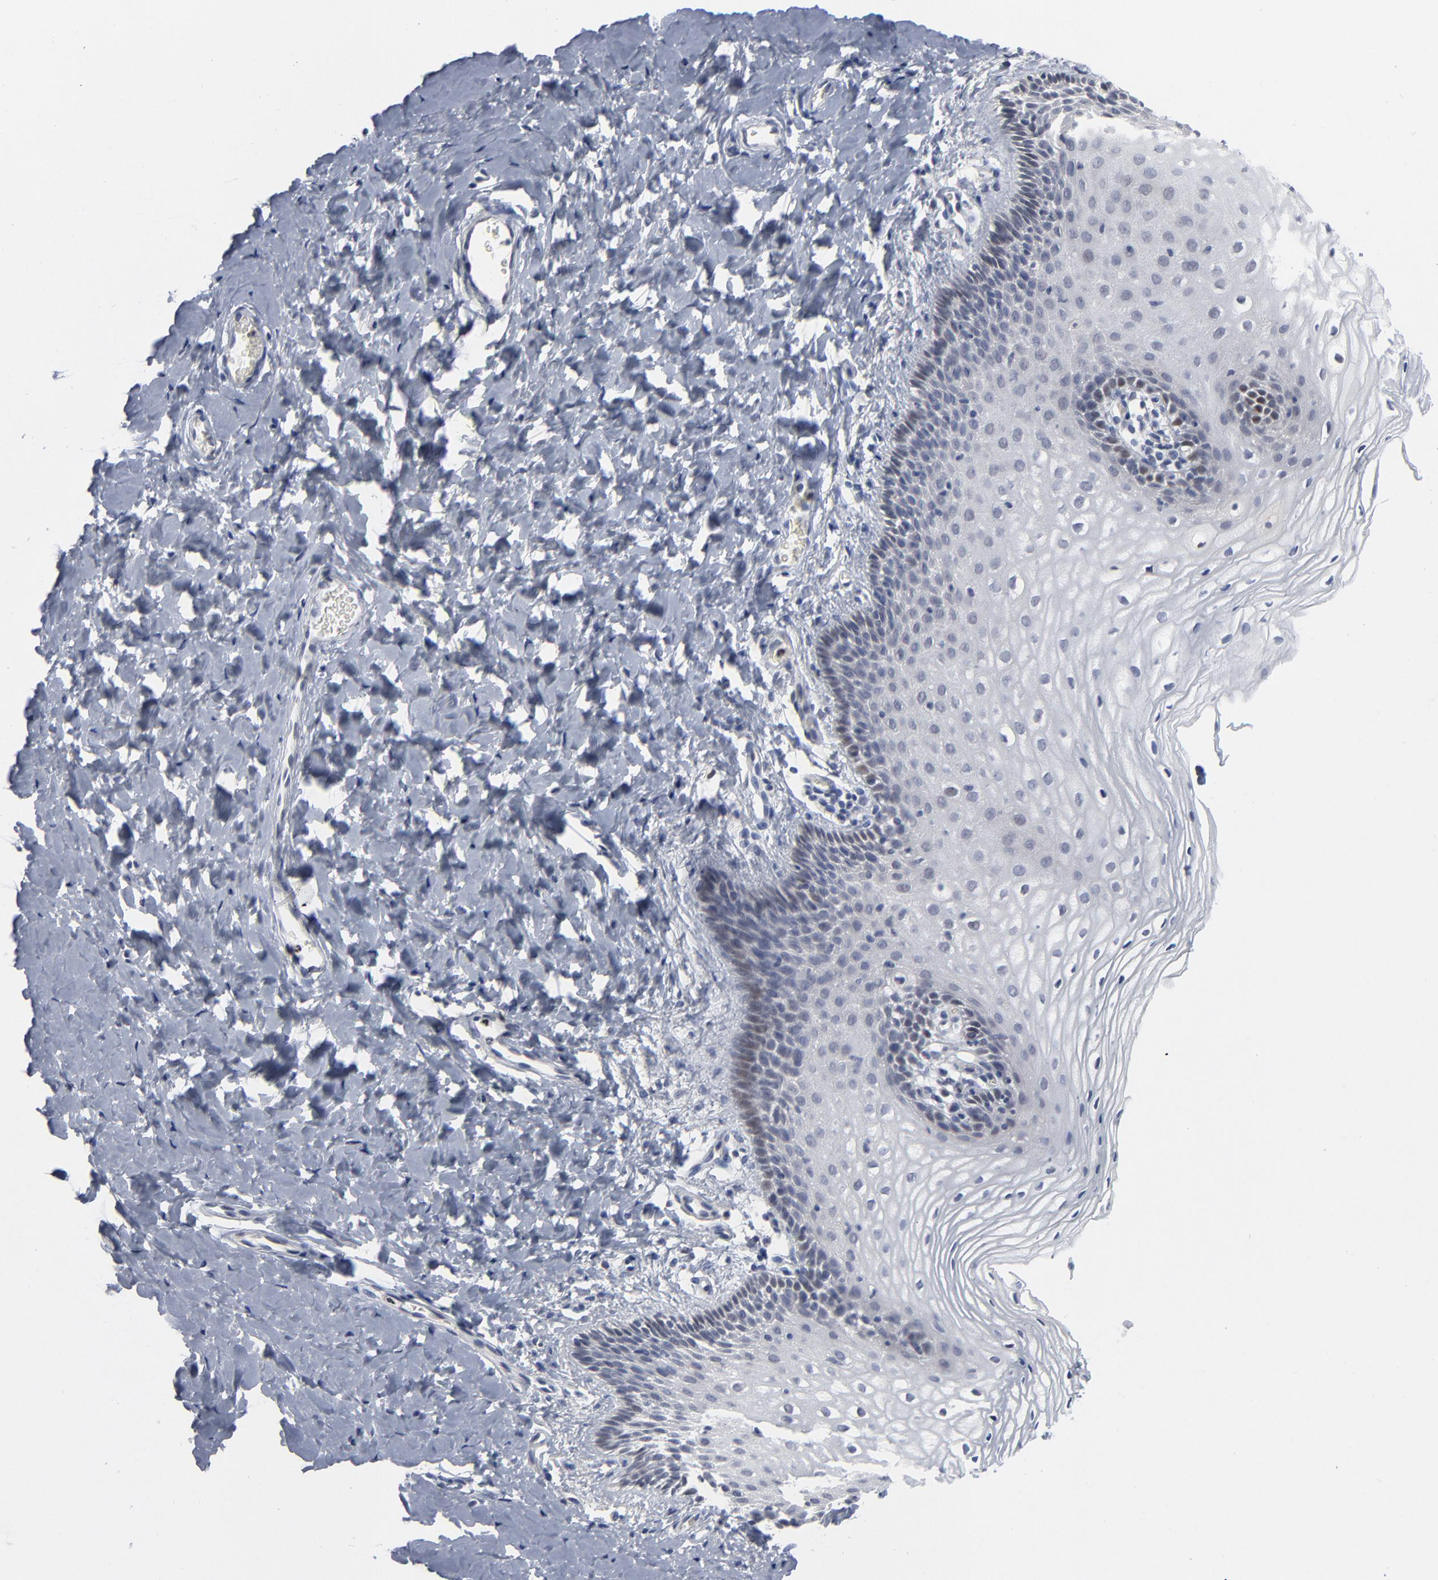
{"staining": {"intensity": "negative", "quantity": "none", "location": "none"}, "tissue": "vagina", "cell_type": "Squamous epithelial cells", "image_type": "normal", "snomed": [{"axis": "morphology", "description": "Normal tissue, NOS"}, {"axis": "topography", "description": "Vagina"}], "caption": "The photomicrograph exhibits no significant expression in squamous epithelial cells of vagina.", "gene": "FOXN2", "patient": {"sex": "female", "age": 55}}